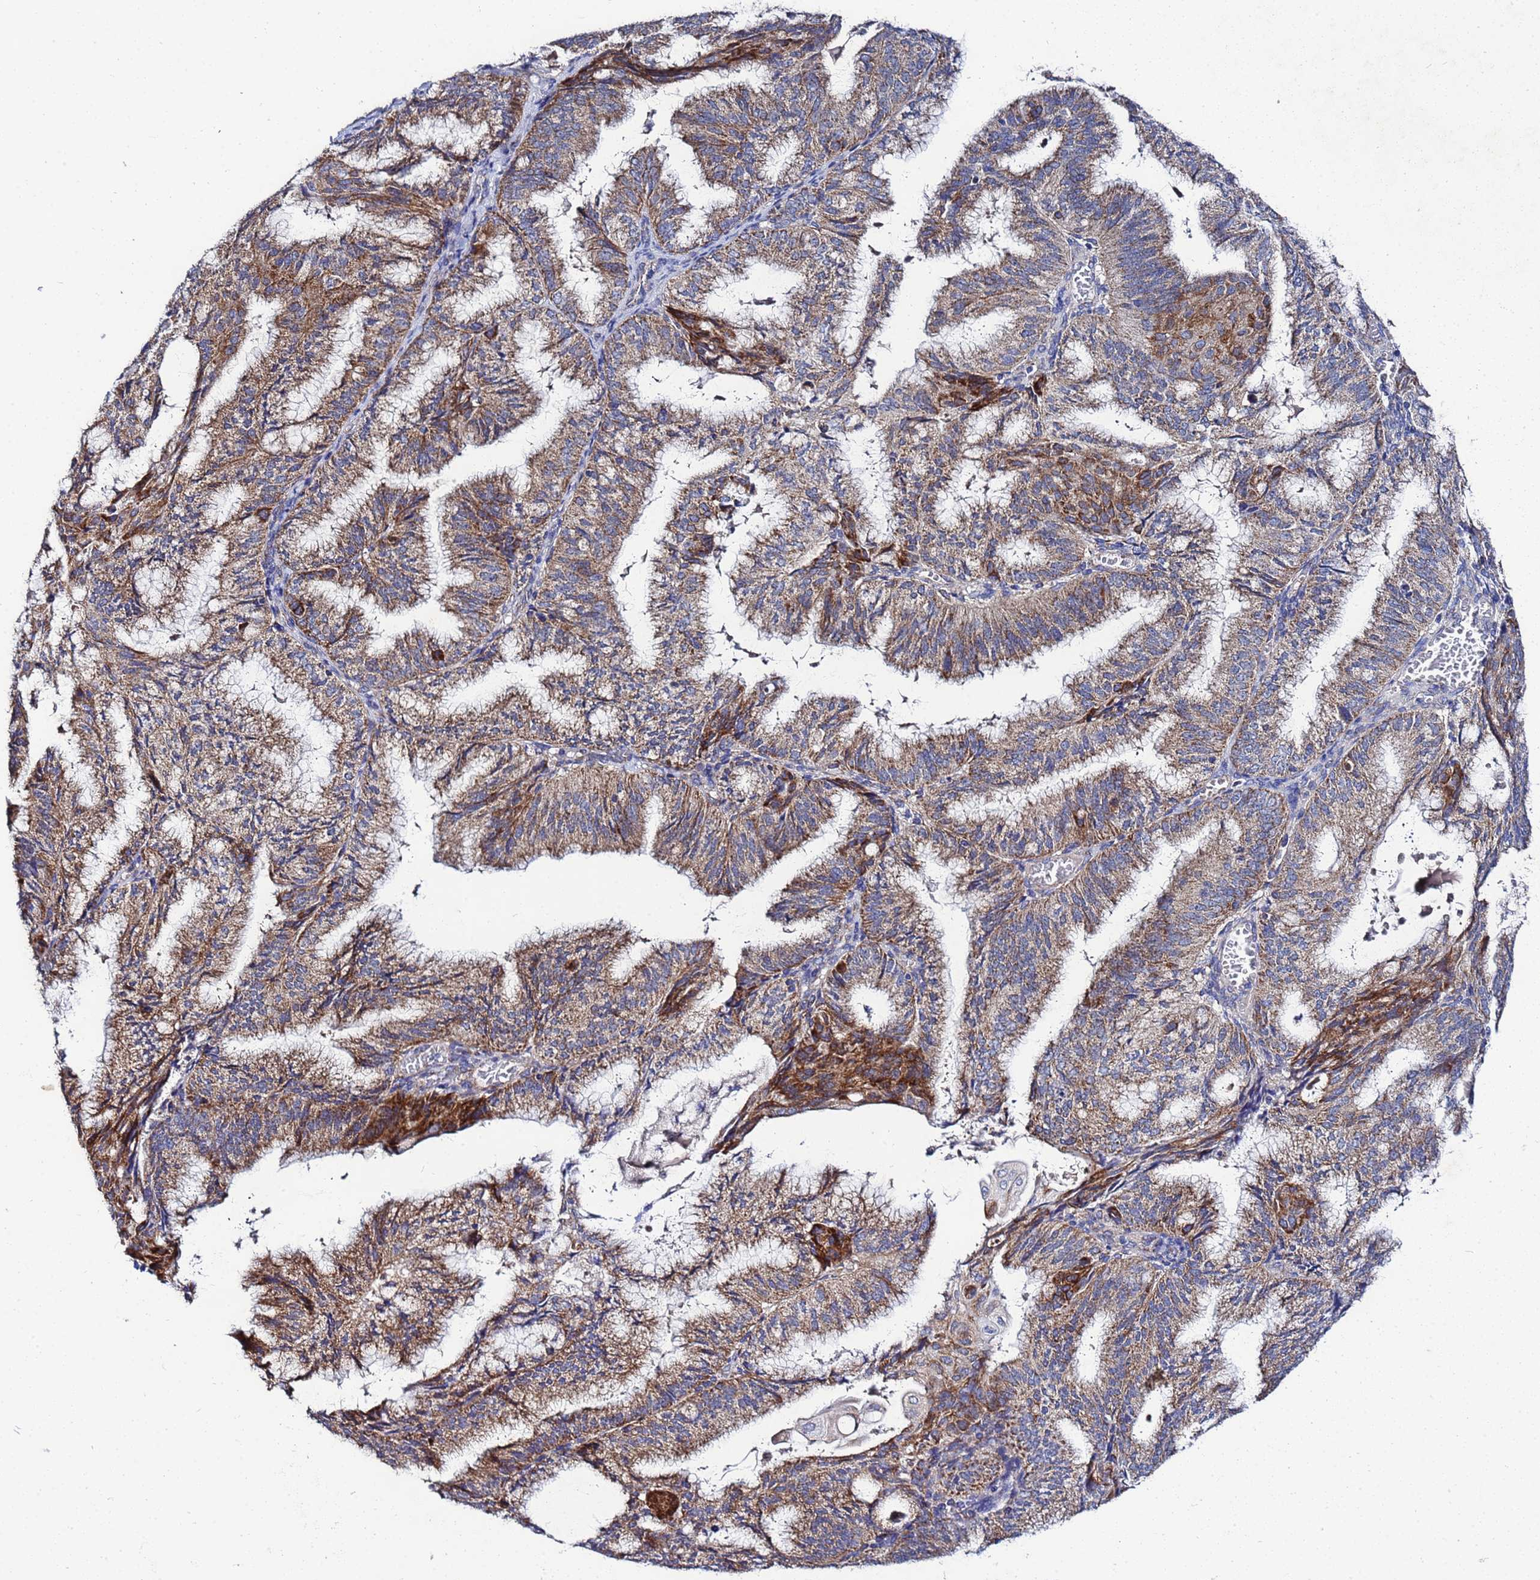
{"staining": {"intensity": "strong", "quantity": ">75%", "location": "cytoplasmic/membranous"}, "tissue": "endometrial cancer", "cell_type": "Tumor cells", "image_type": "cancer", "snomed": [{"axis": "morphology", "description": "Adenocarcinoma, NOS"}, {"axis": "topography", "description": "Endometrium"}], "caption": "There is high levels of strong cytoplasmic/membranous expression in tumor cells of endometrial cancer, as demonstrated by immunohistochemical staining (brown color).", "gene": "FAHD2A", "patient": {"sex": "female", "age": 49}}